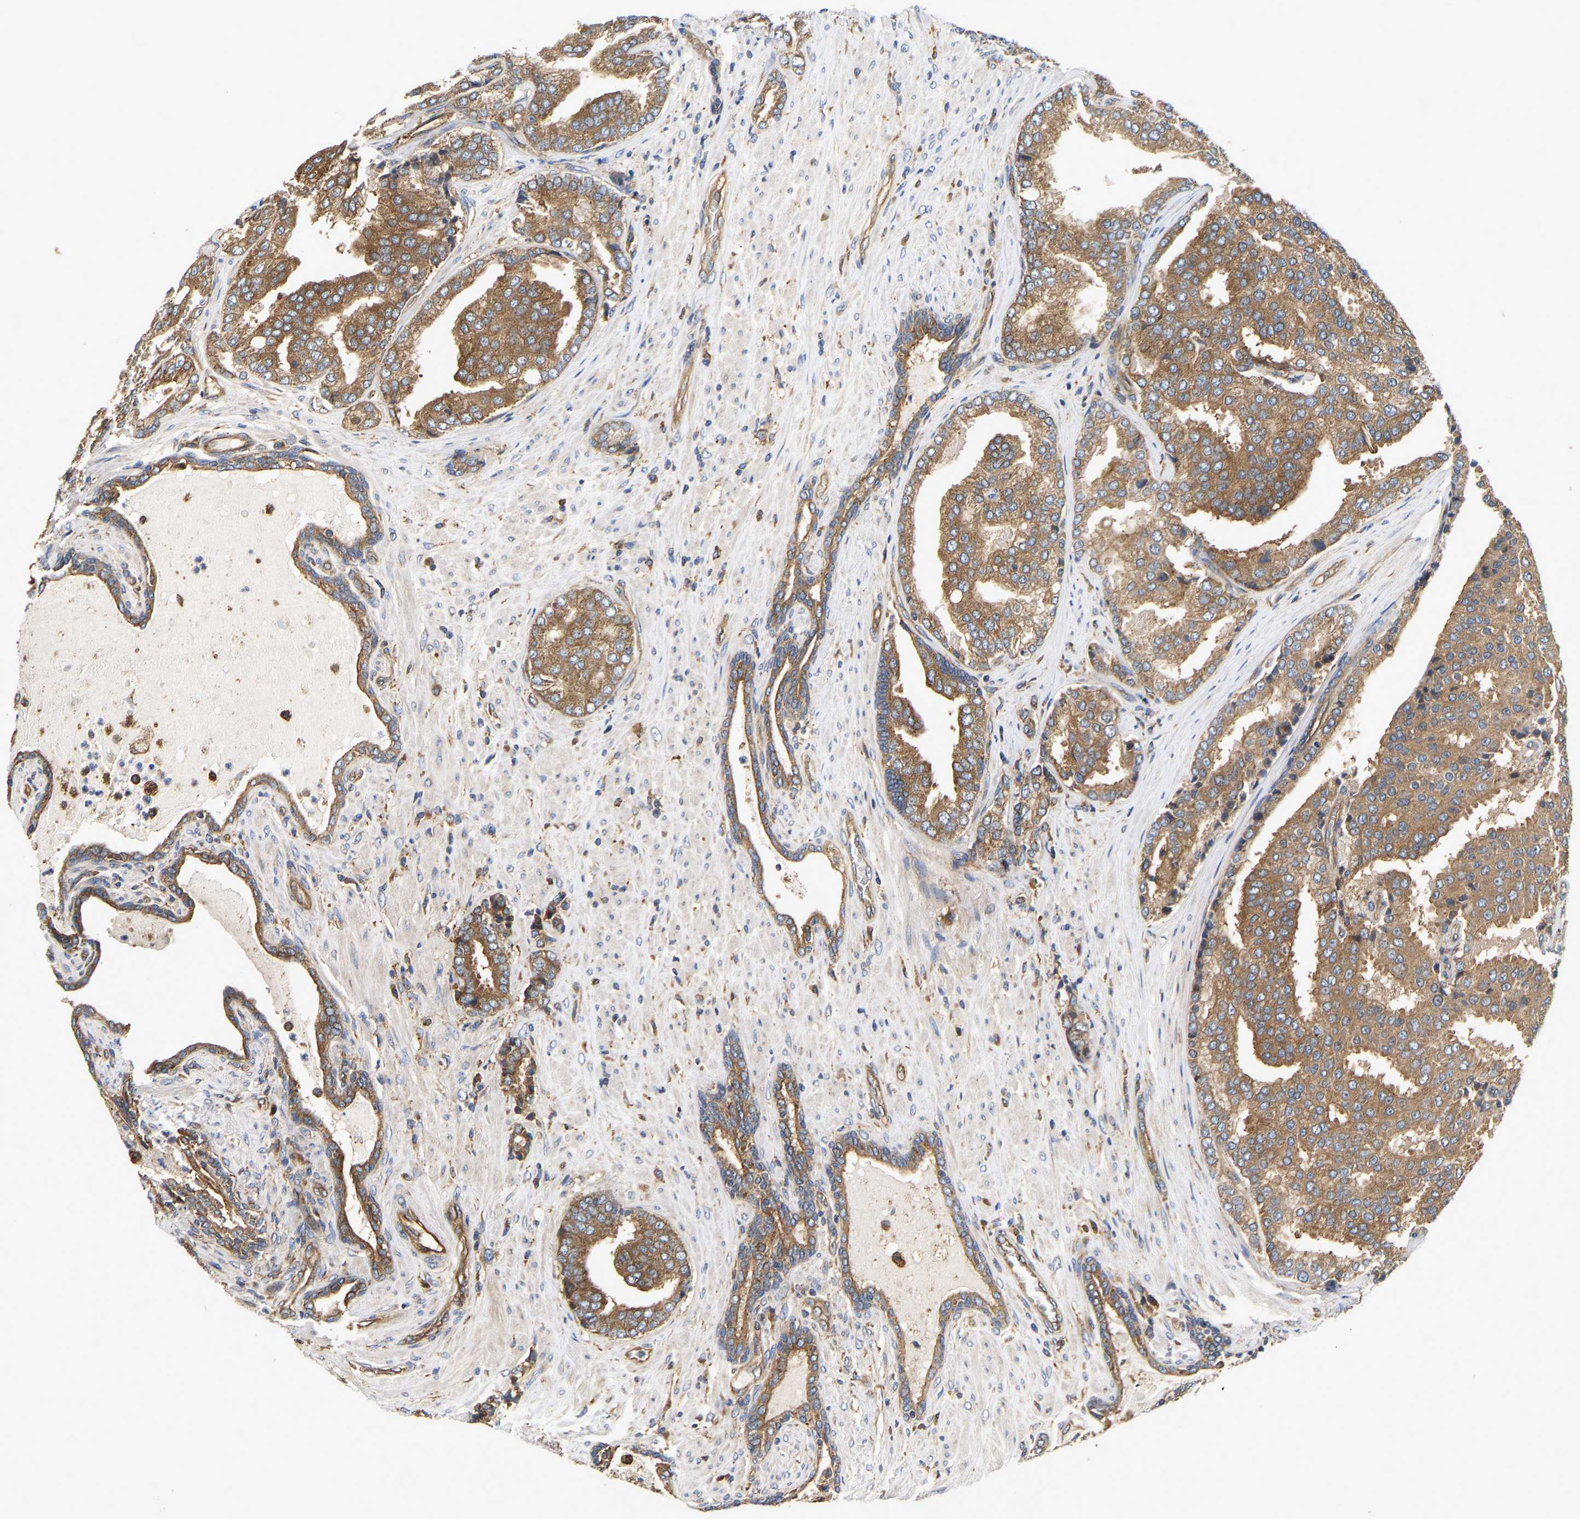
{"staining": {"intensity": "moderate", "quantity": ">75%", "location": "cytoplasmic/membranous"}, "tissue": "prostate cancer", "cell_type": "Tumor cells", "image_type": "cancer", "snomed": [{"axis": "morphology", "description": "Adenocarcinoma, High grade"}, {"axis": "topography", "description": "Prostate"}], "caption": "This is a photomicrograph of IHC staining of prostate cancer, which shows moderate positivity in the cytoplasmic/membranous of tumor cells.", "gene": "FLNB", "patient": {"sex": "male", "age": 50}}